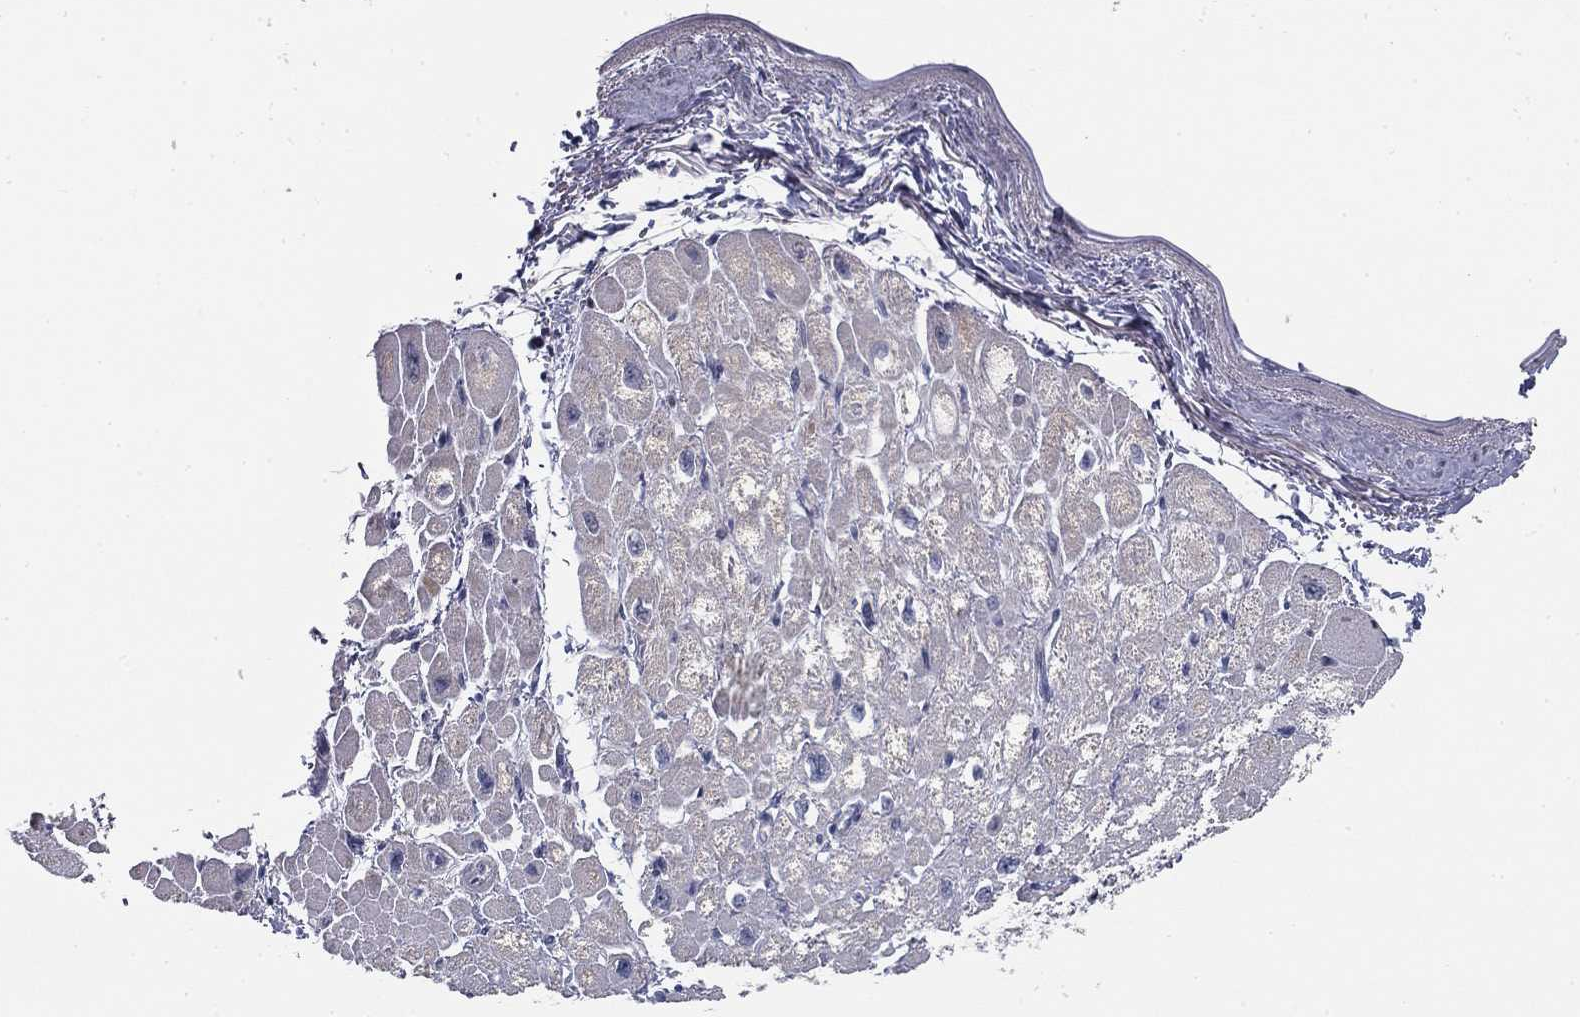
{"staining": {"intensity": "negative", "quantity": "none", "location": "none"}, "tissue": "heart muscle", "cell_type": "Cardiomyocytes", "image_type": "normal", "snomed": [{"axis": "morphology", "description": "Normal tissue, NOS"}, {"axis": "topography", "description": "Heart"}], "caption": "Cardiomyocytes are negative for brown protein staining in unremarkable heart muscle. (DAB immunohistochemistry visualized using brightfield microscopy, high magnification).", "gene": "SLC2A9", "patient": {"sex": "male", "age": 66}}